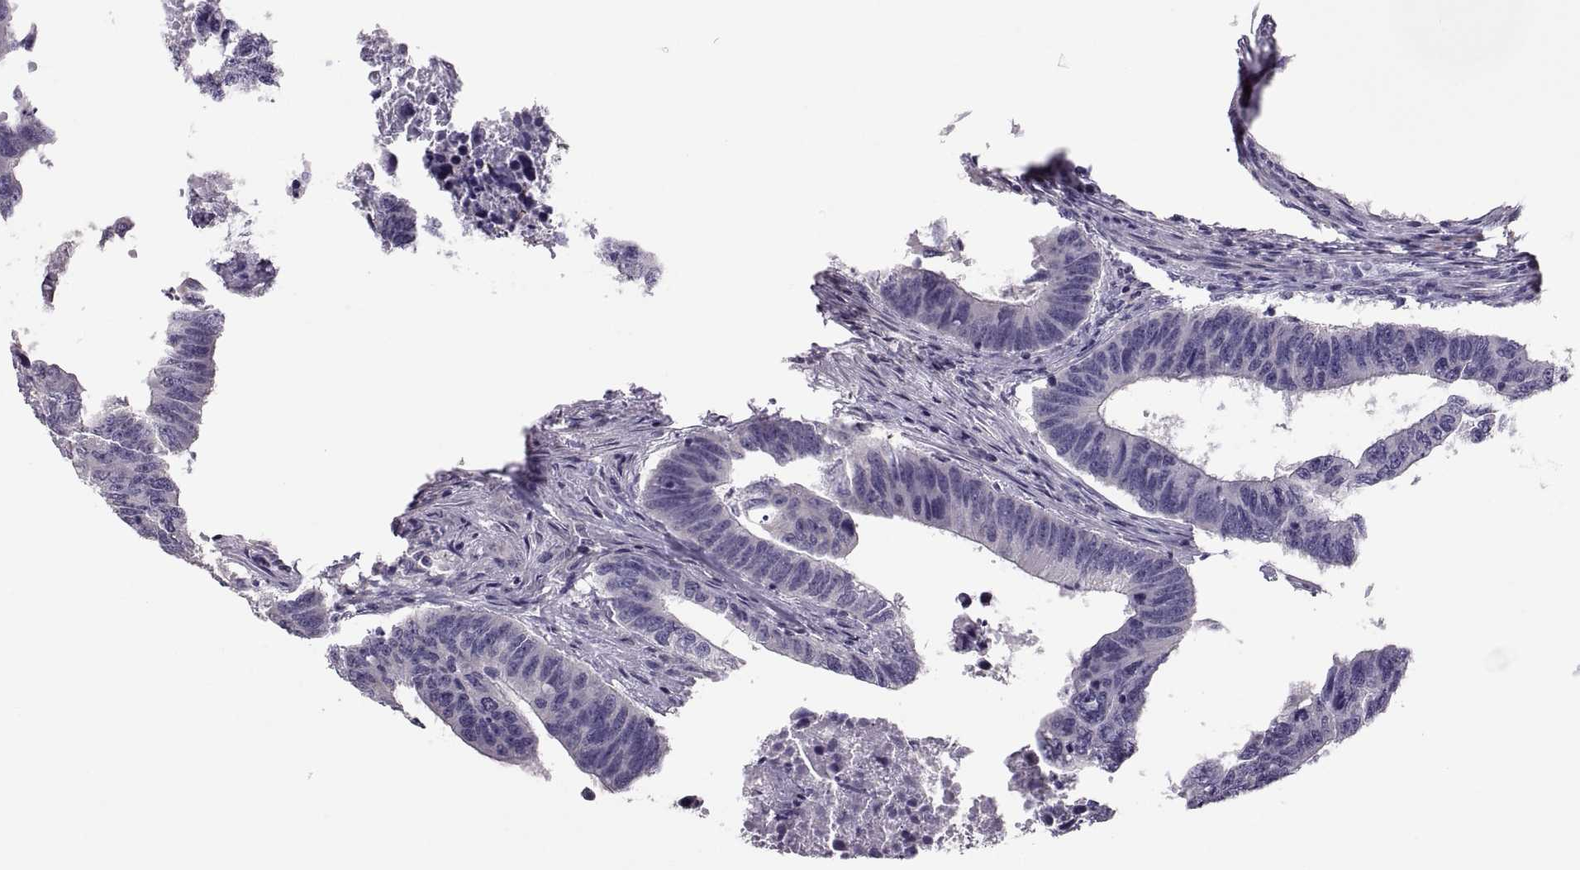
{"staining": {"intensity": "negative", "quantity": "none", "location": "none"}, "tissue": "colorectal cancer", "cell_type": "Tumor cells", "image_type": "cancer", "snomed": [{"axis": "morphology", "description": "Adenocarcinoma, NOS"}, {"axis": "topography", "description": "Rectum"}], "caption": "A micrograph of colorectal cancer stained for a protein demonstrates no brown staining in tumor cells.", "gene": "TBX19", "patient": {"sex": "female", "age": 85}}